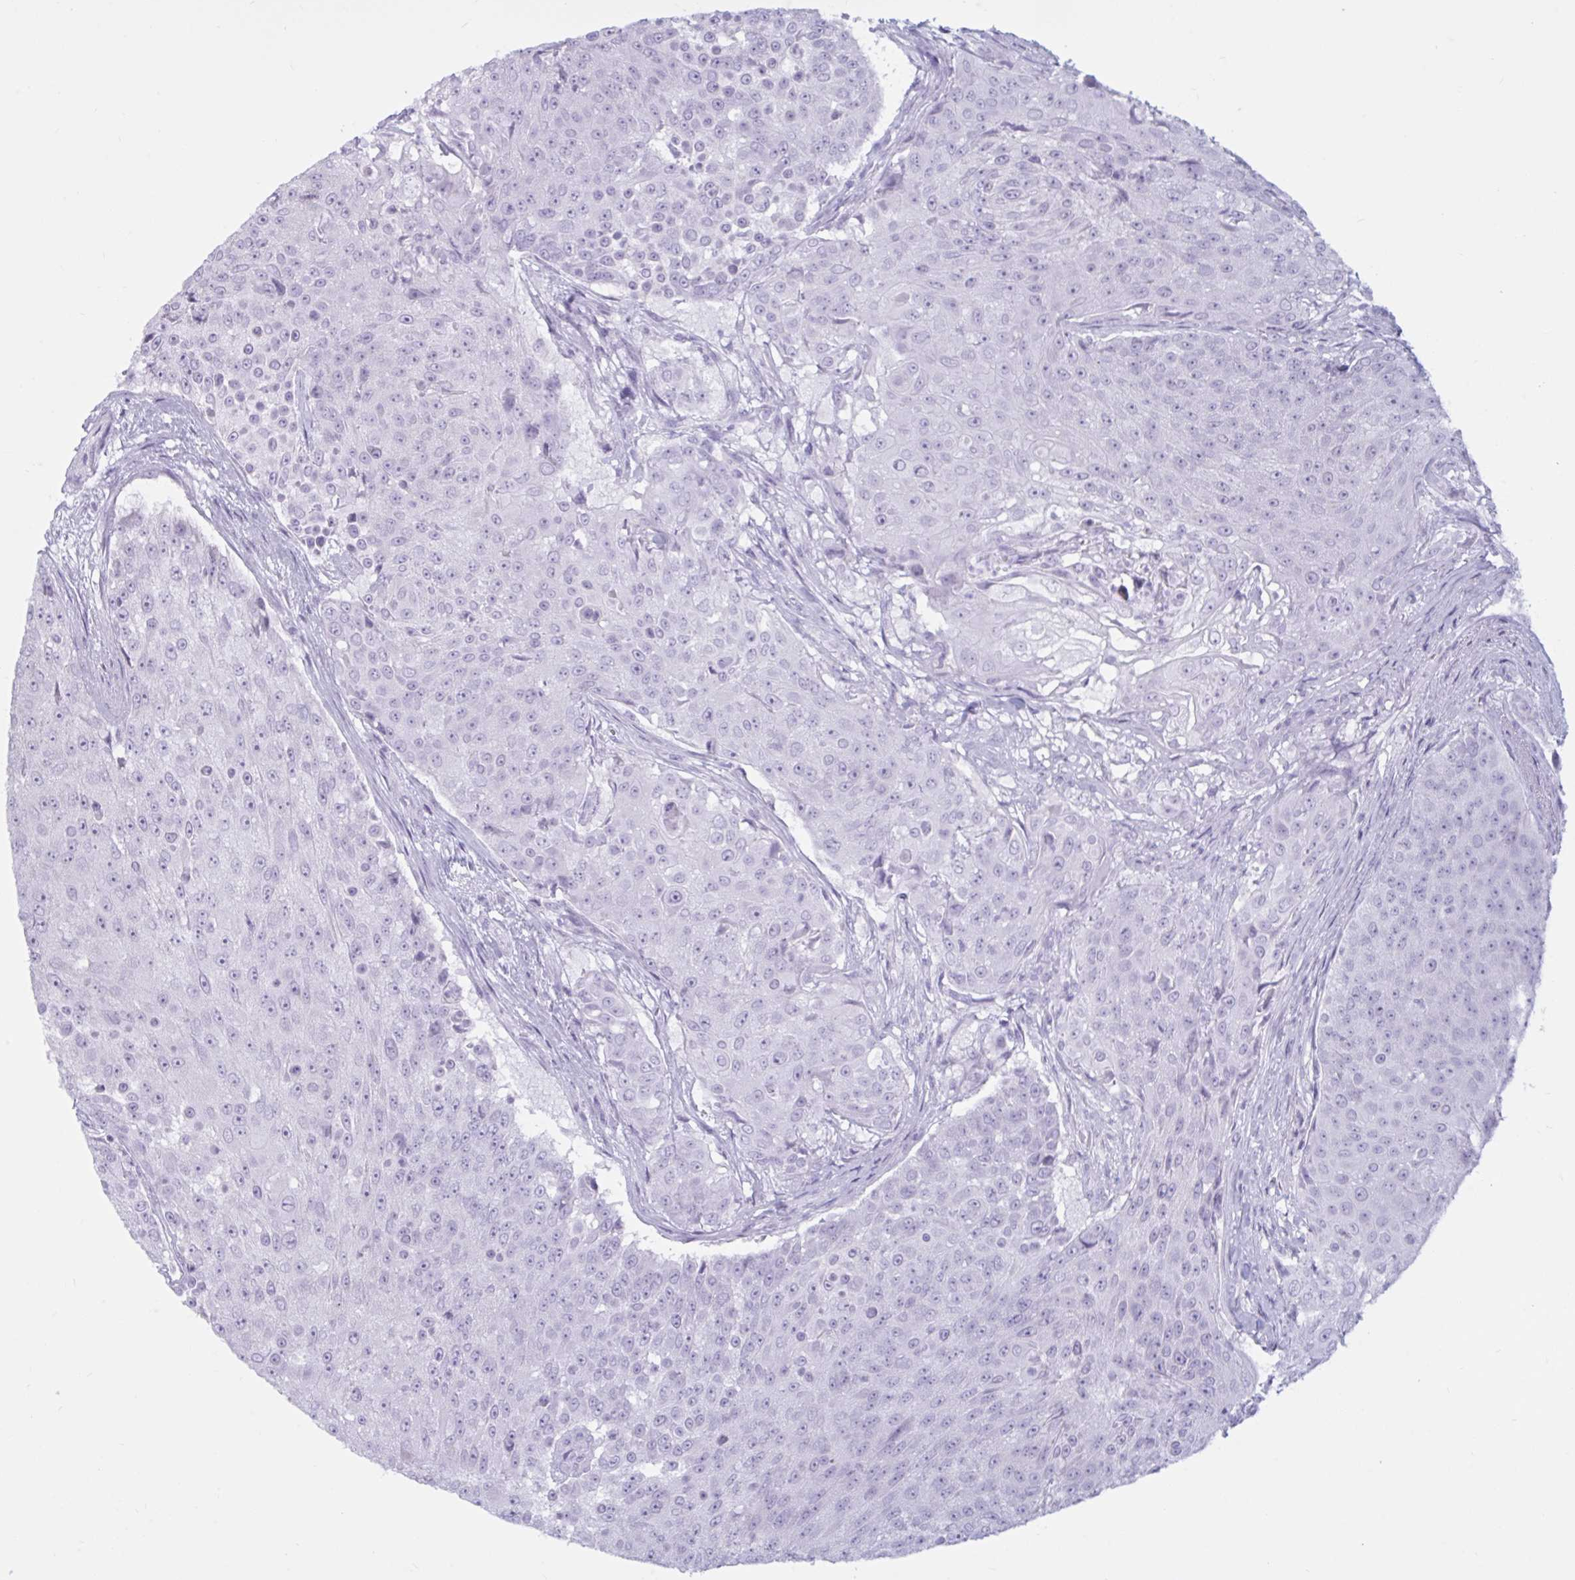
{"staining": {"intensity": "negative", "quantity": "none", "location": "none"}, "tissue": "urothelial cancer", "cell_type": "Tumor cells", "image_type": "cancer", "snomed": [{"axis": "morphology", "description": "Urothelial carcinoma, High grade"}, {"axis": "topography", "description": "Urinary bladder"}], "caption": "A histopathology image of urothelial carcinoma (high-grade) stained for a protein displays no brown staining in tumor cells. The staining is performed using DAB (3,3'-diaminobenzidine) brown chromogen with nuclei counter-stained in using hematoxylin.", "gene": "BBS10", "patient": {"sex": "female", "age": 63}}